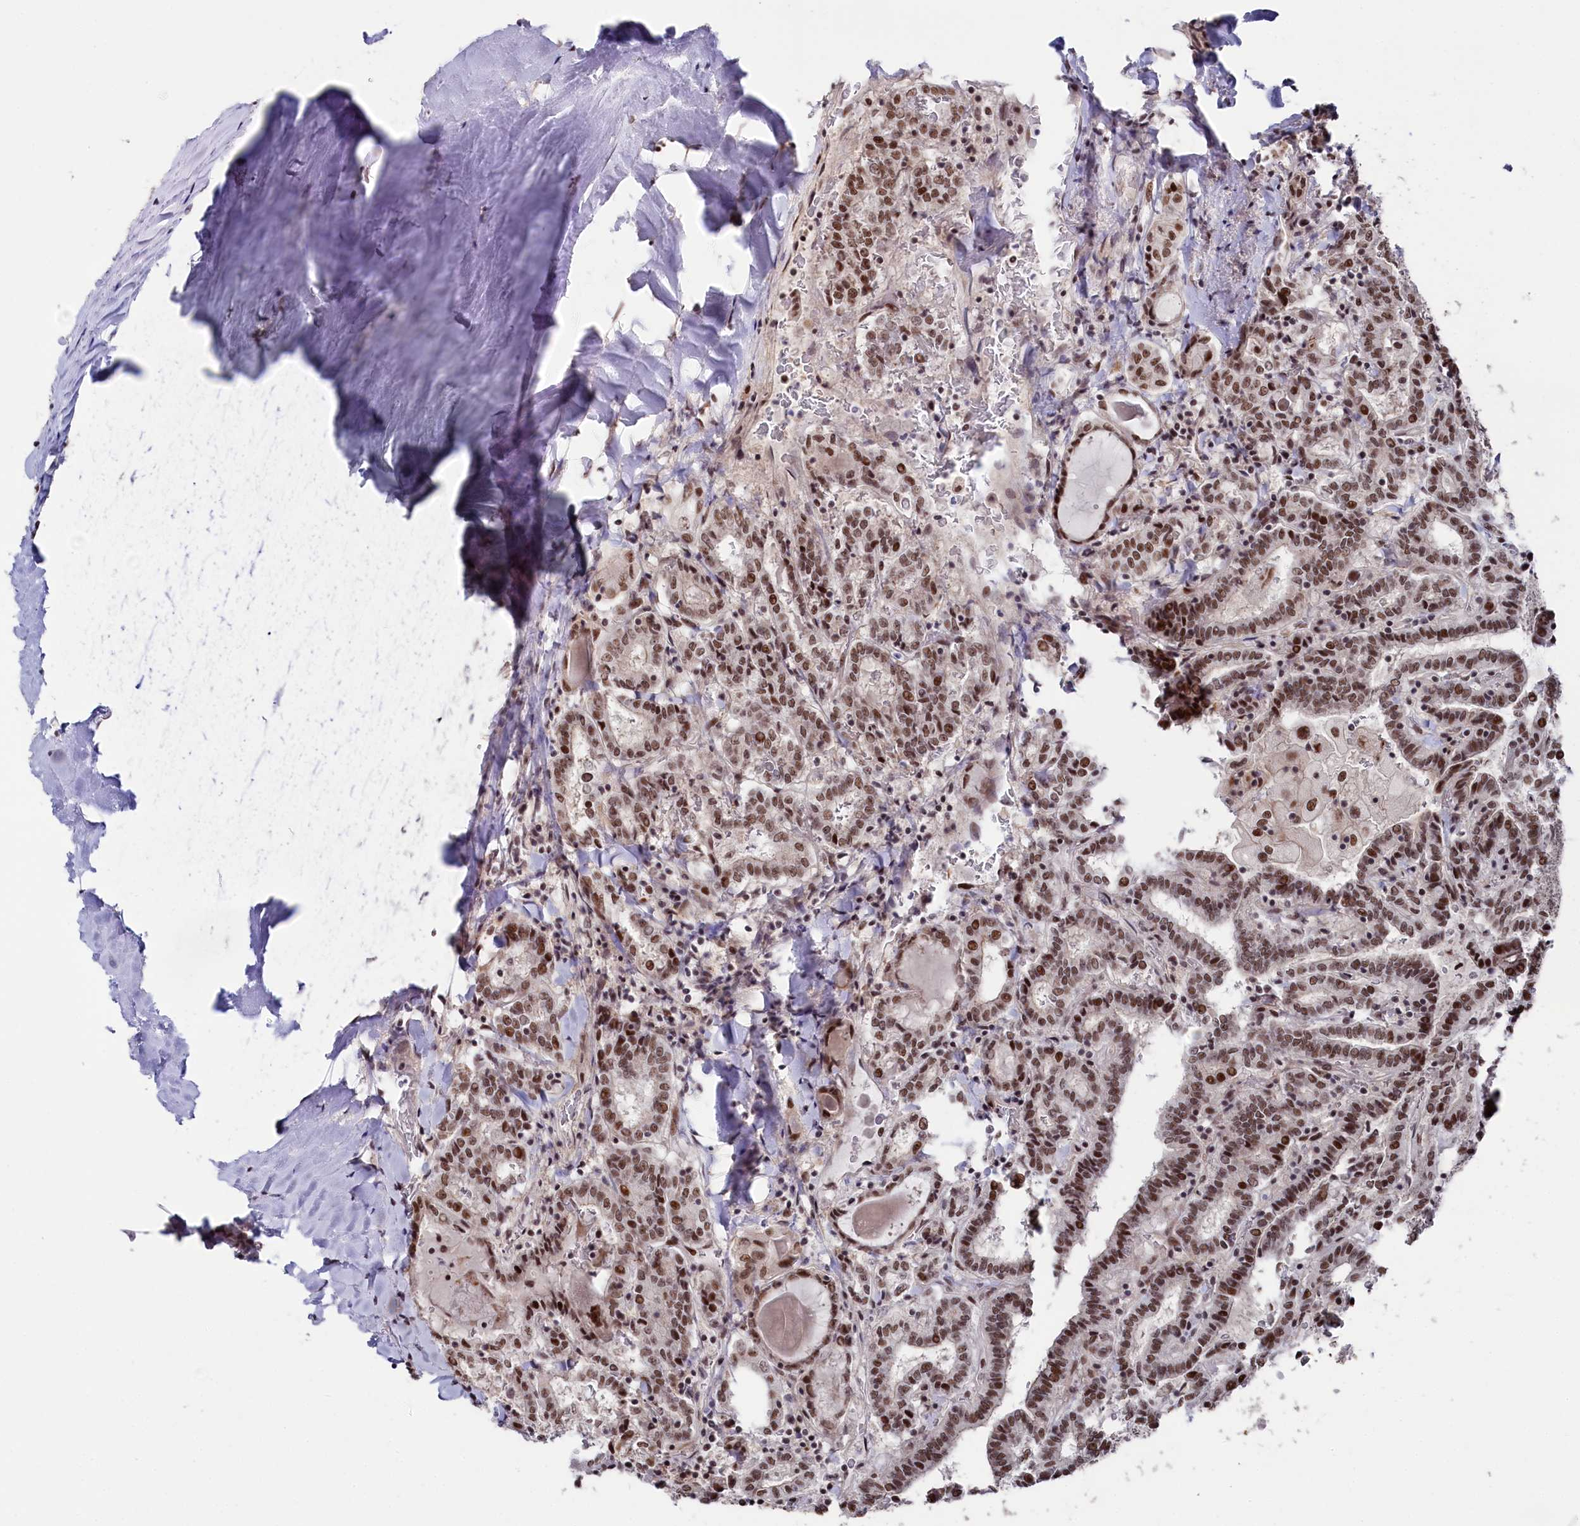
{"staining": {"intensity": "moderate", "quantity": ">75%", "location": "nuclear"}, "tissue": "thyroid cancer", "cell_type": "Tumor cells", "image_type": "cancer", "snomed": [{"axis": "morphology", "description": "Papillary adenocarcinoma, NOS"}, {"axis": "topography", "description": "Thyroid gland"}], "caption": "Tumor cells demonstrate moderate nuclear staining in approximately >75% of cells in thyroid papillary adenocarcinoma.", "gene": "POLR2H", "patient": {"sex": "female", "age": 72}}